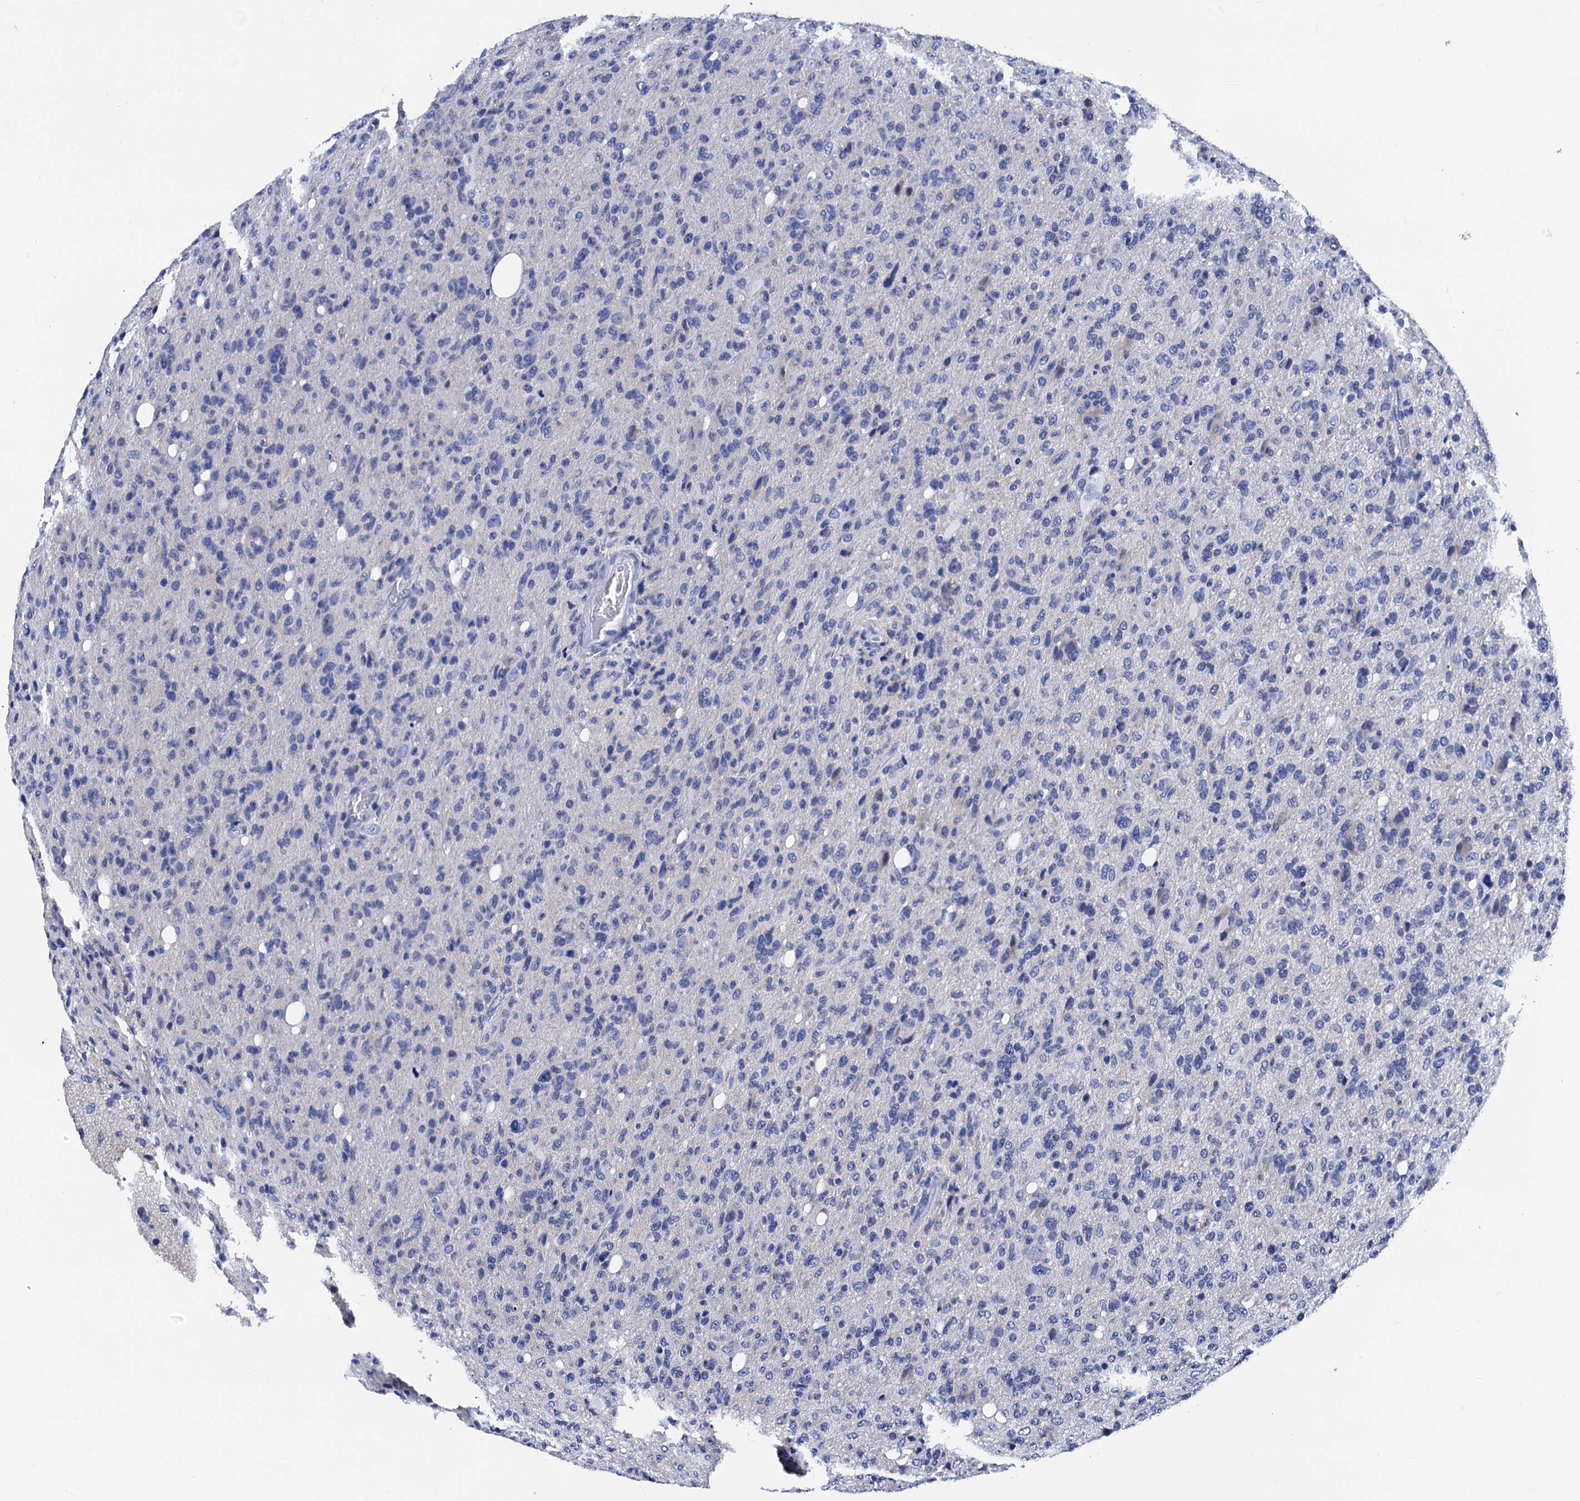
{"staining": {"intensity": "negative", "quantity": "none", "location": "none"}, "tissue": "glioma", "cell_type": "Tumor cells", "image_type": "cancer", "snomed": [{"axis": "morphology", "description": "Glioma, malignant, High grade"}, {"axis": "topography", "description": "Brain"}], "caption": "Micrograph shows no protein staining in tumor cells of malignant glioma (high-grade) tissue.", "gene": "MYBPC3", "patient": {"sex": "female", "age": 57}}